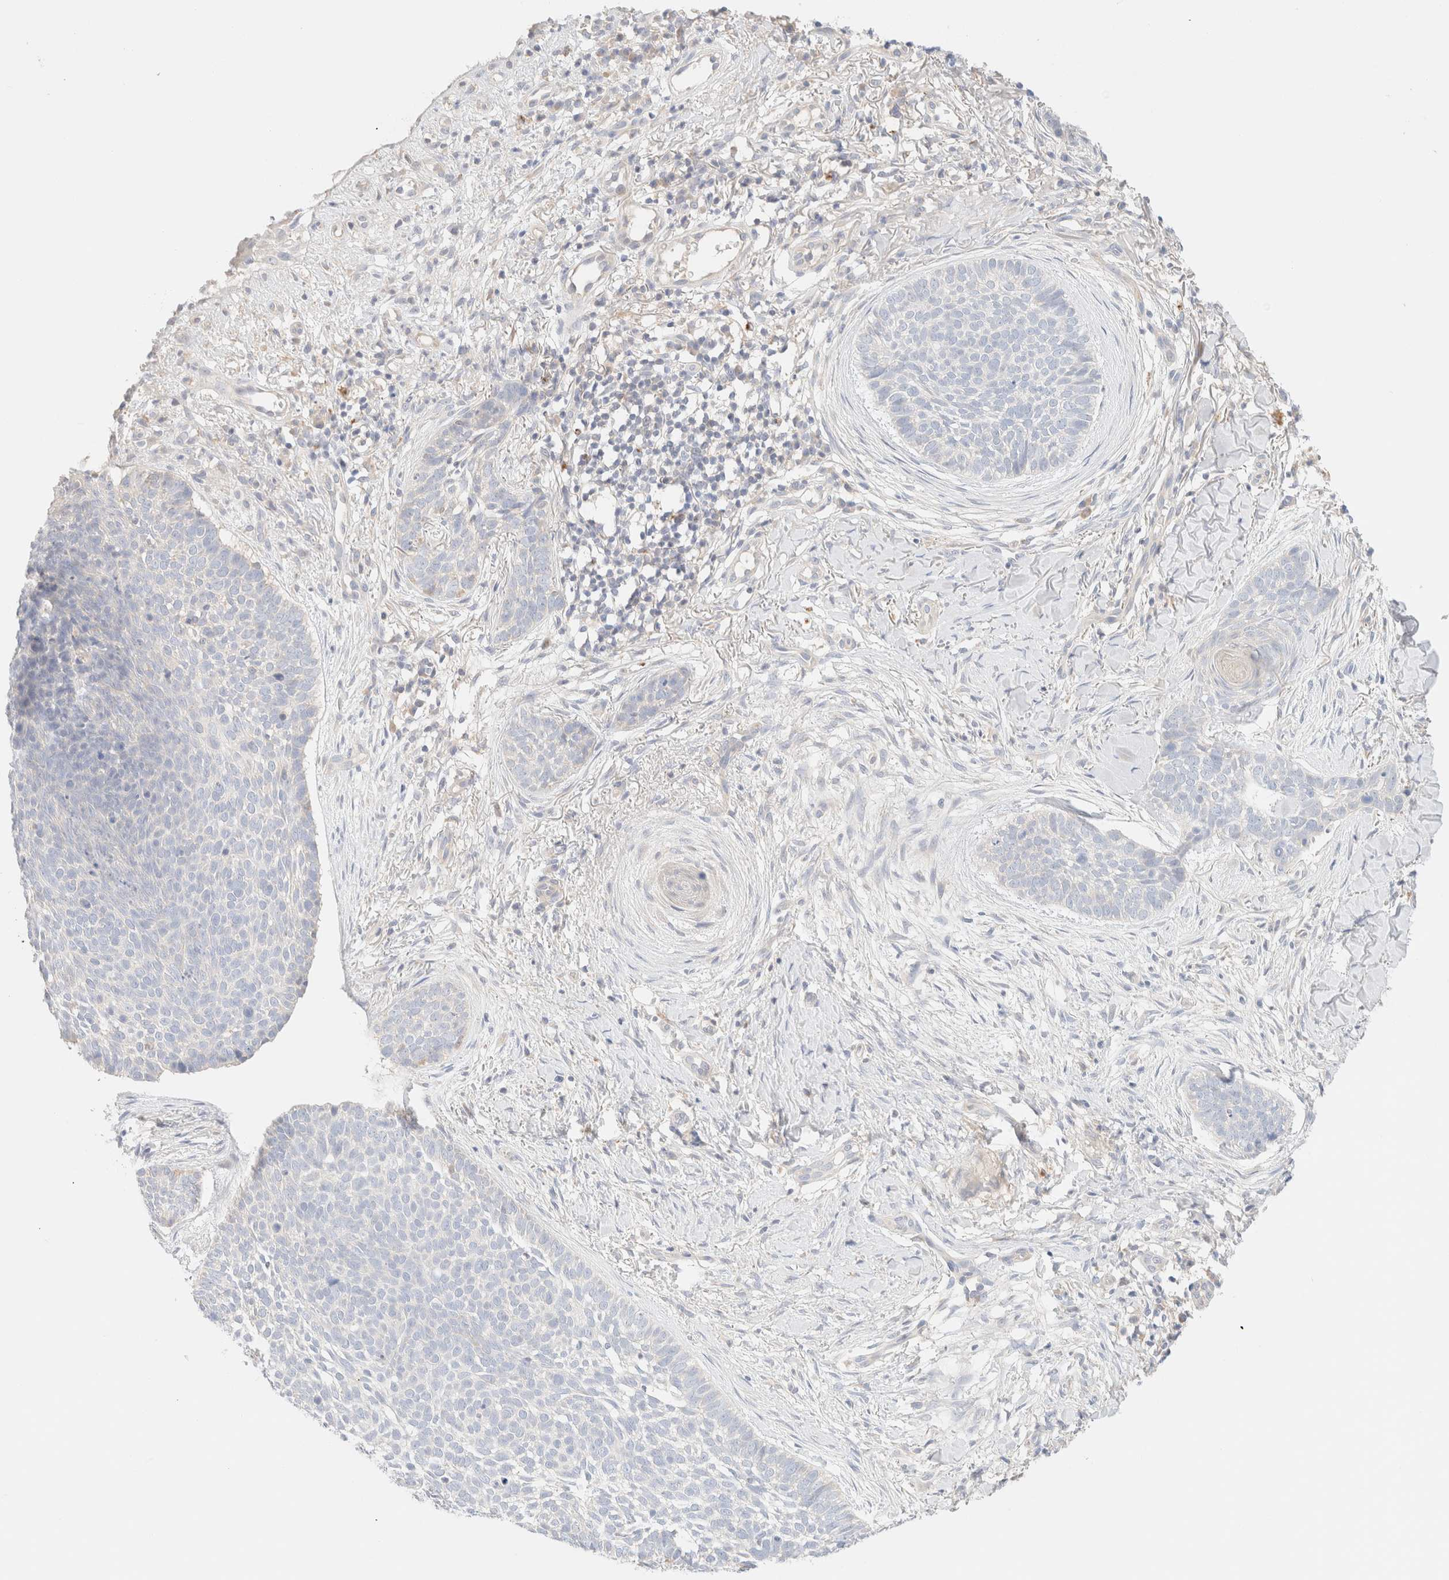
{"staining": {"intensity": "negative", "quantity": "none", "location": "none"}, "tissue": "skin cancer", "cell_type": "Tumor cells", "image_type": "cancer", "snomed": [{"axis": "morphology", "description": "Normal tissue, NOS"}, {"axis": "morphology", "description": "Basal cell carcinoma"}, {"axis": "topography", "description": "Skin"}], "caption": "Skin cancer (basal cell carcinoma) was stained to show a protein in brown. There is no significant positivity in tumor cells. The staining is performed using DAB (3,3'-diaminobenzidine) brown chromogen with nuclei counter-stained in using hematoxylin.", "gene": "SARM1", "patient": {"sex": "male", "age": 67}}